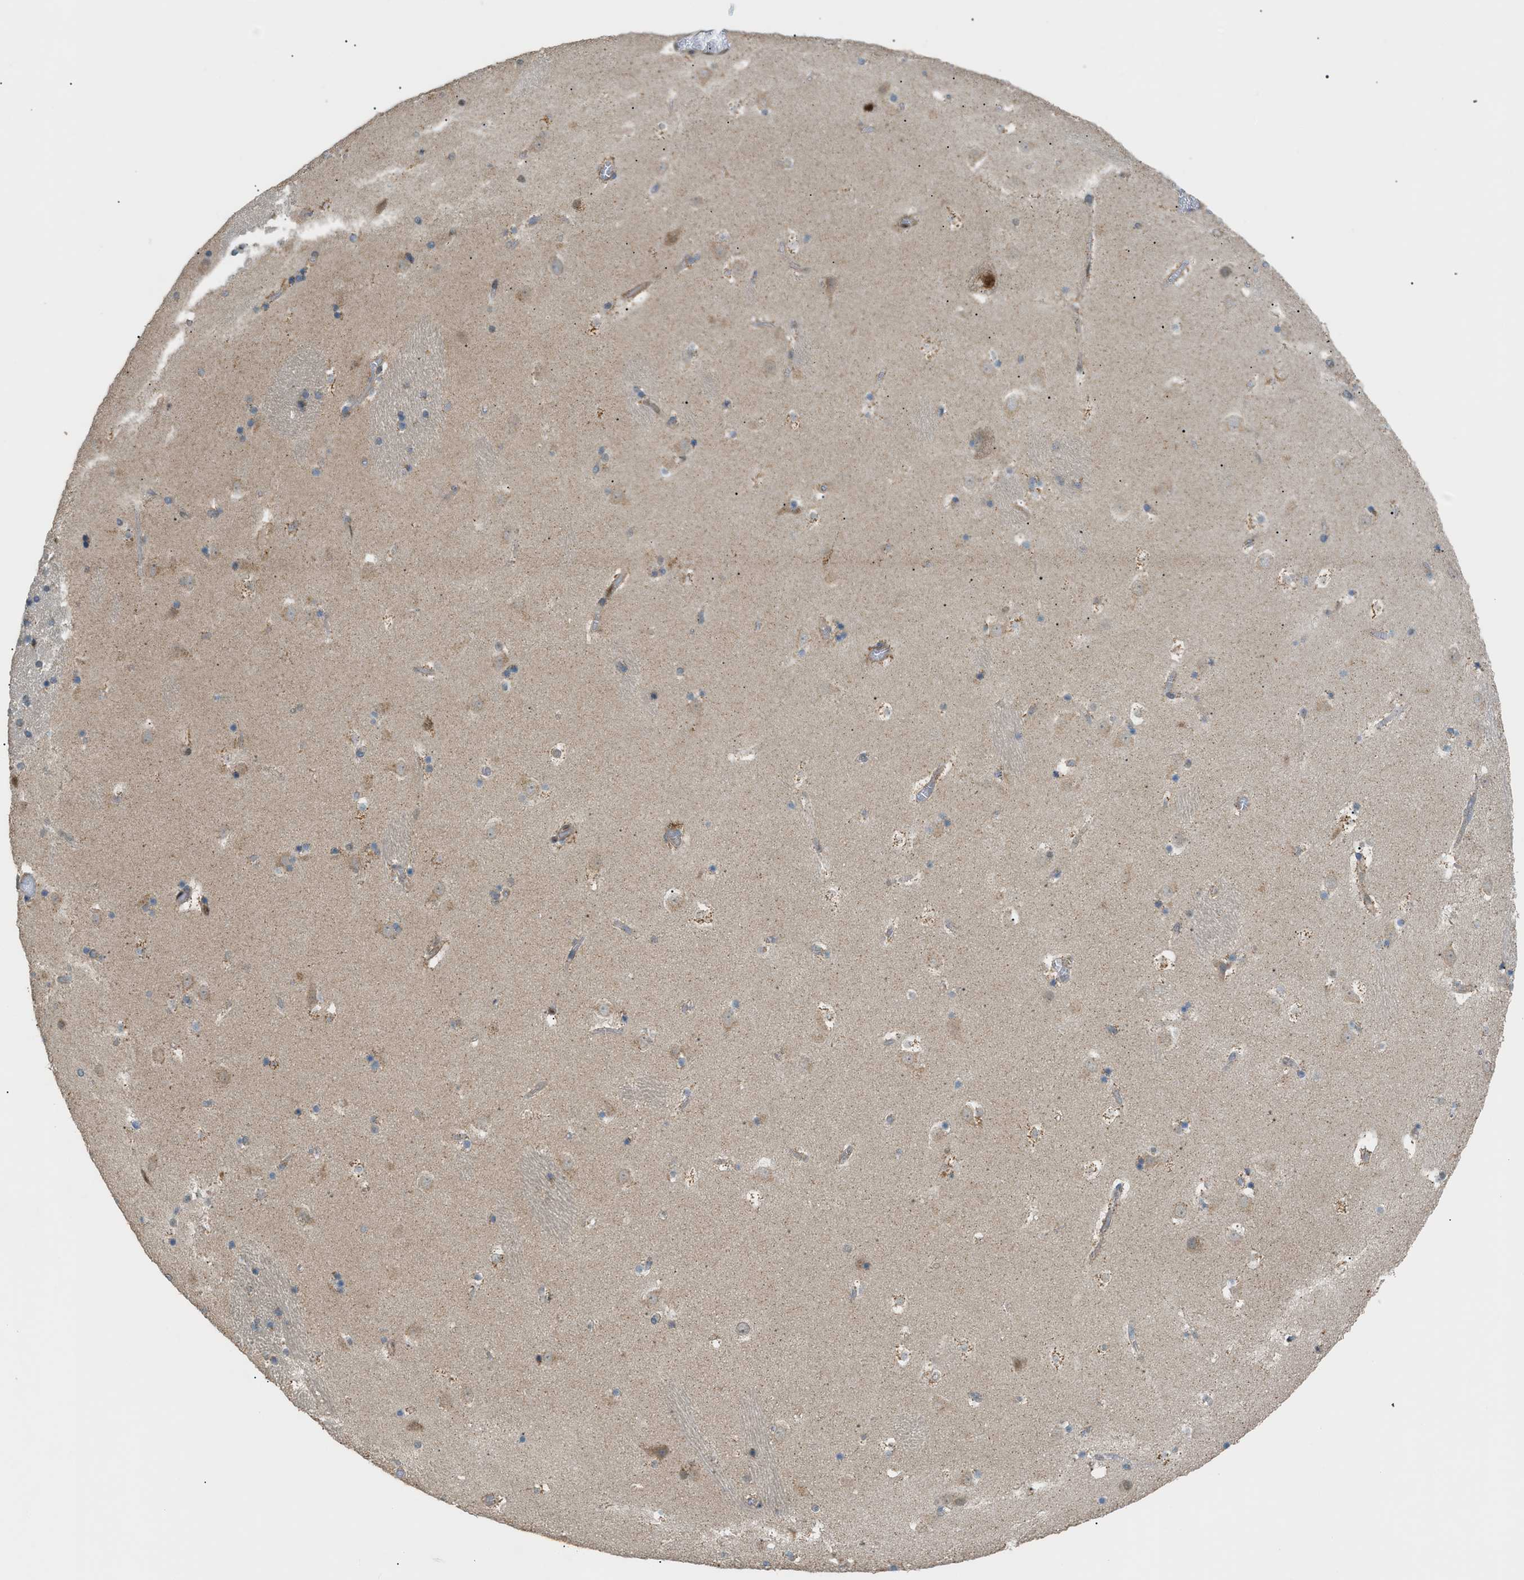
{"staining": {"intensity": "weak", "quantity": "<25%", "location": "cytoplasmic/membranous,nuclear"}, "tissue": "caudate", "cell_type": "Glial cells", "image_type": "normal", "snomed": [{"axis": "morphology", "description": "Normal tissue, NOS"}, {"axis": "topography", "description": "Lateral ventricle wall"}], "caption": "Glial cells are negative for brown protein staining in benign caudate. The staining is performed using DAB (3,3'-diaminobenzidine) brown chromogen with nuclei counter-stained in using hematoxylin.", "gene": "CCDC186", "patient": {"sex": "male", "age": 45}}